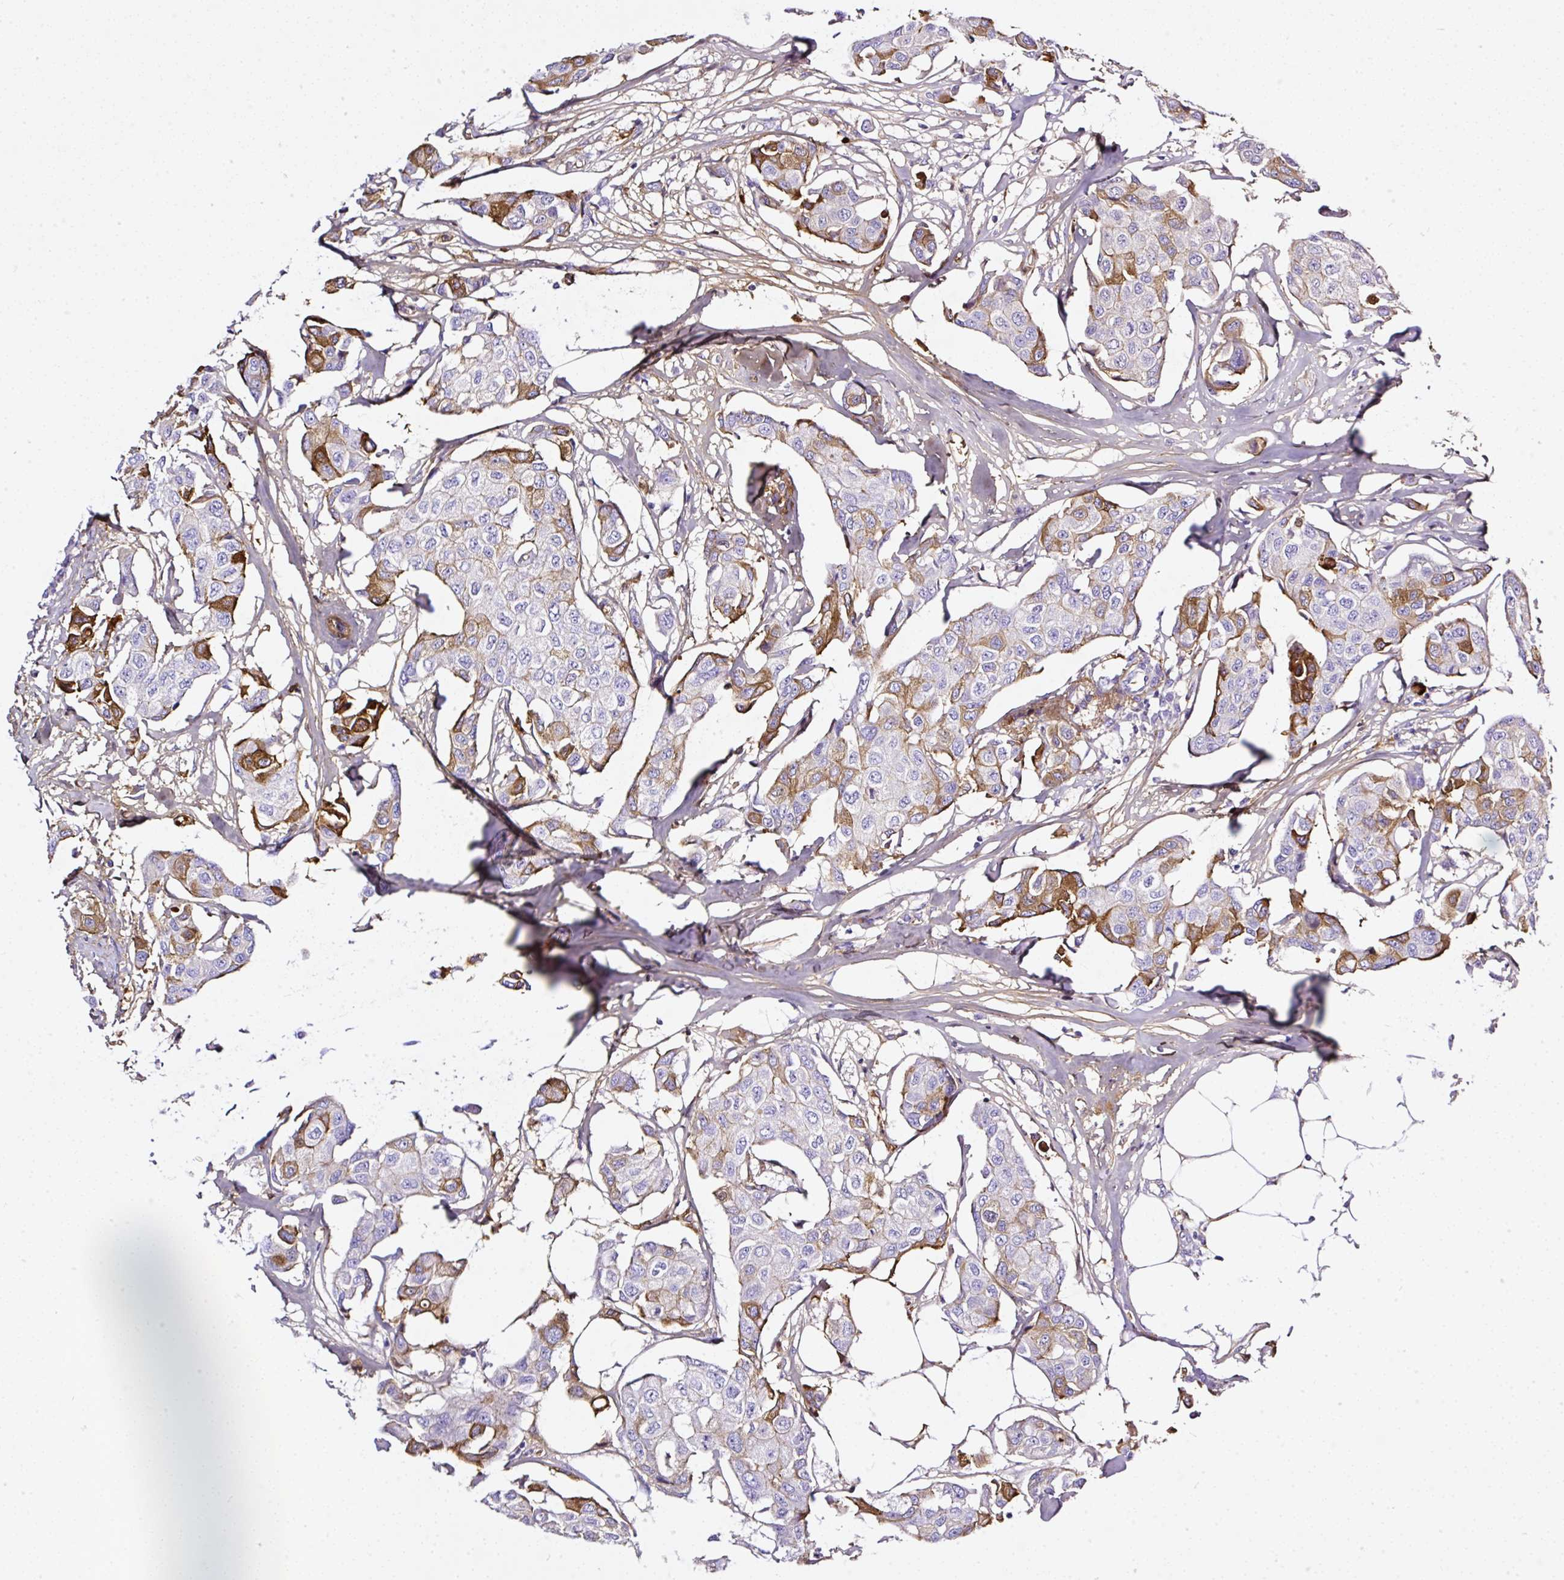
{"staining": {"intensity": "moderate", "quantity": "25%-75%", "location": "cytoplasmic/membranous"}, "tissue": "breast cancer", "cell_type": "Tumor cells", "image_type": "cancer", "snomed": [{"axis": "morphology", "description": "Duct carcinoma"}, {"axis": "topography", "description": "Breast"}, {"axis": "topography", "description": "Lymph node"}], "caption": "A brown stain labels moderate cytoplasmic/membranous positivity of a protein in human breast cancer tumor cells. (Stains: DAB in brown, nuclei in blue, Microscopy: brightfield microscopy at high magnification).", "gene": "CLEC3B", "patient": {"sex": "female", "age": 80}}